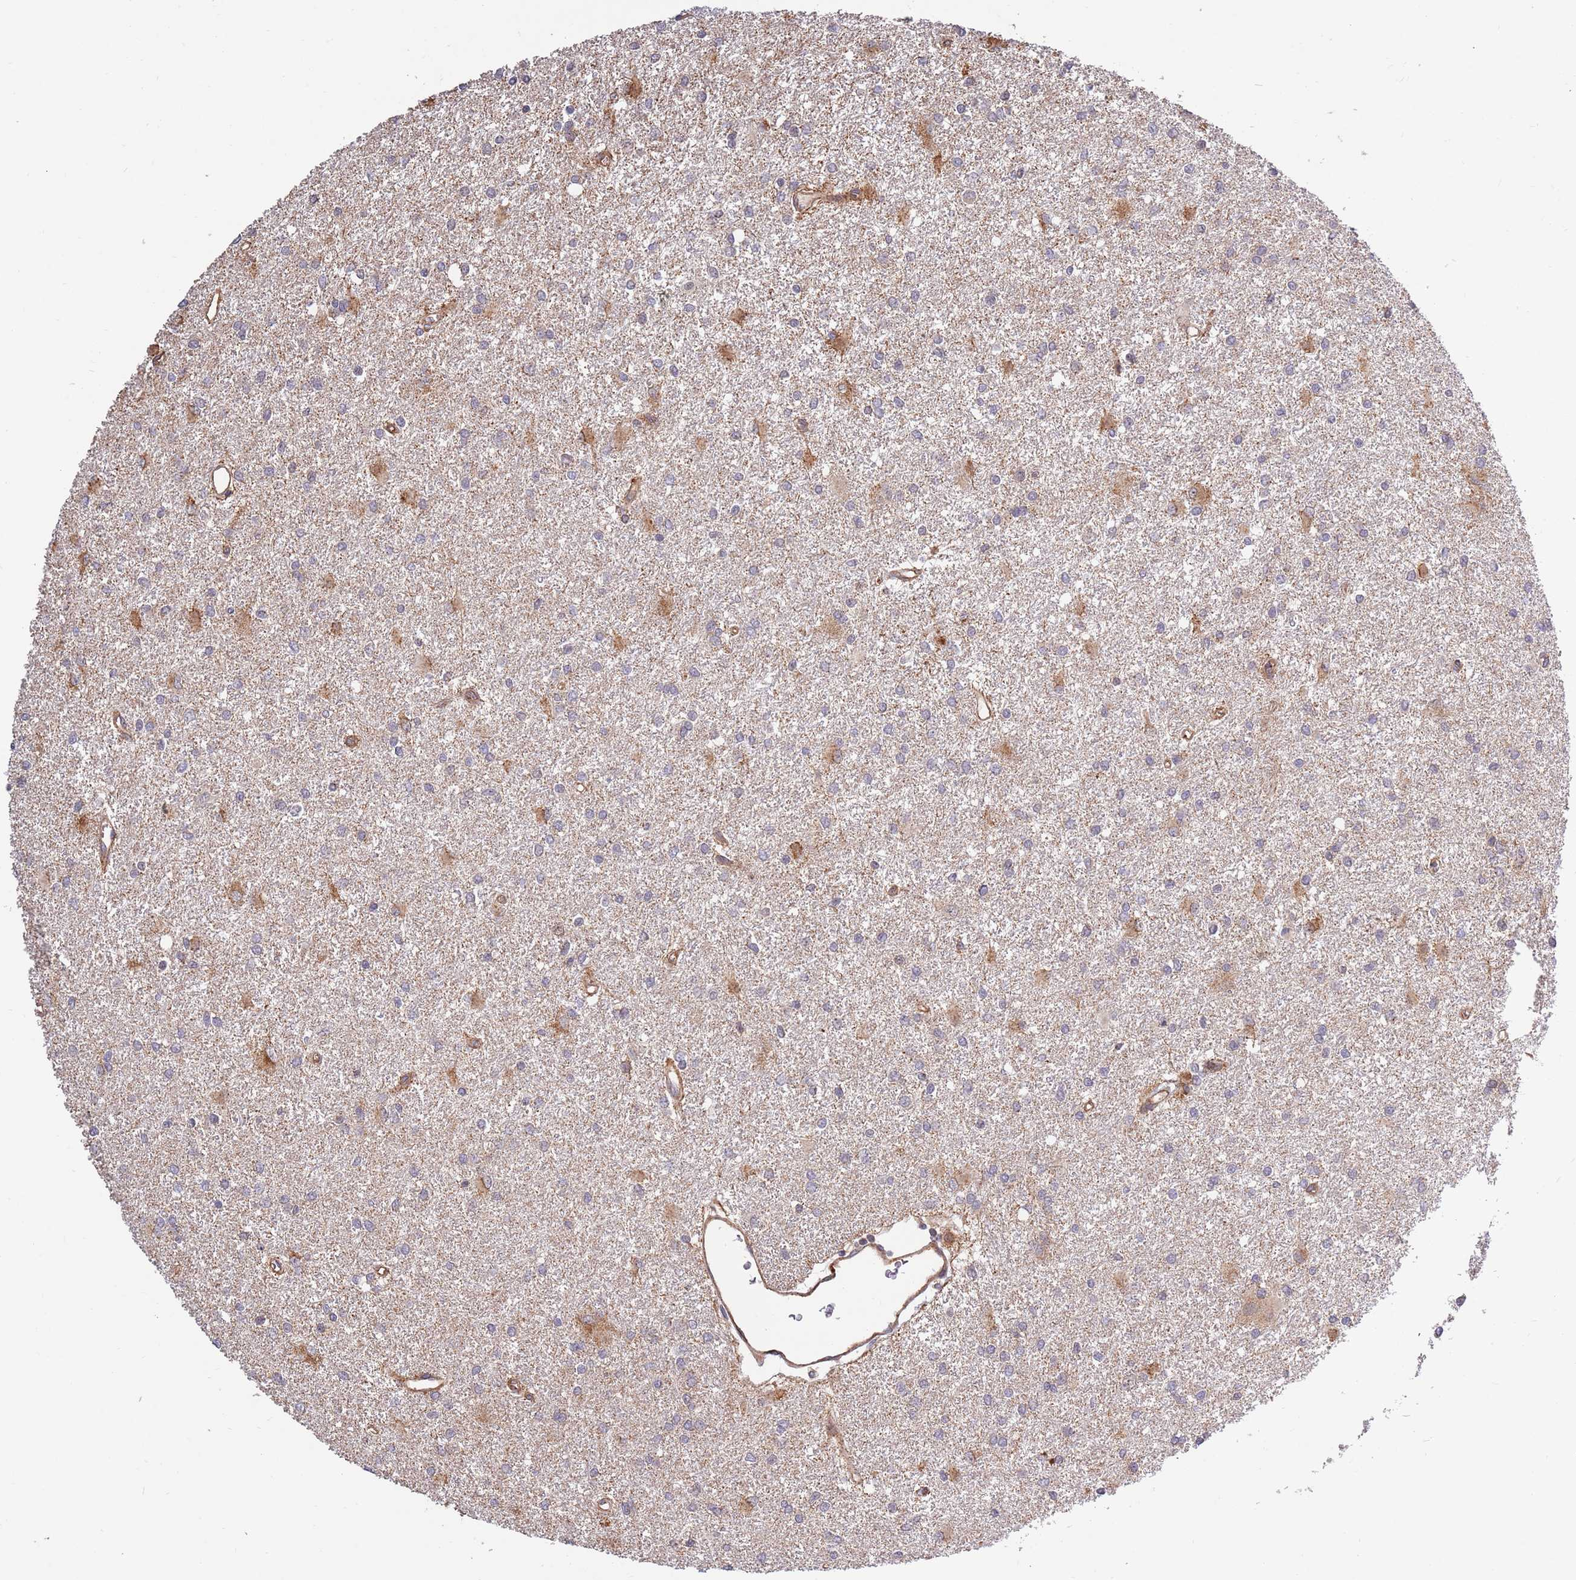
{"staining": {"intensity": "negative", "quantity": "none", "location": "none"}, "tissue": "glioma", "cell_type": "Tumor cells", "image_type": "cancer", "snomed": [{"axis": "morphology", "description": "Glioma, malignant, High grade"}, {"axis": "topography", "description": "Brain"}], "caption": "IHC histopathology image of human malignant glioma (high-grade) stained for a protein (brown), which exhibits no positivity in tumor cells.", "gene": "HAUS3", "patient": {"sex": "female", "age": 50}}